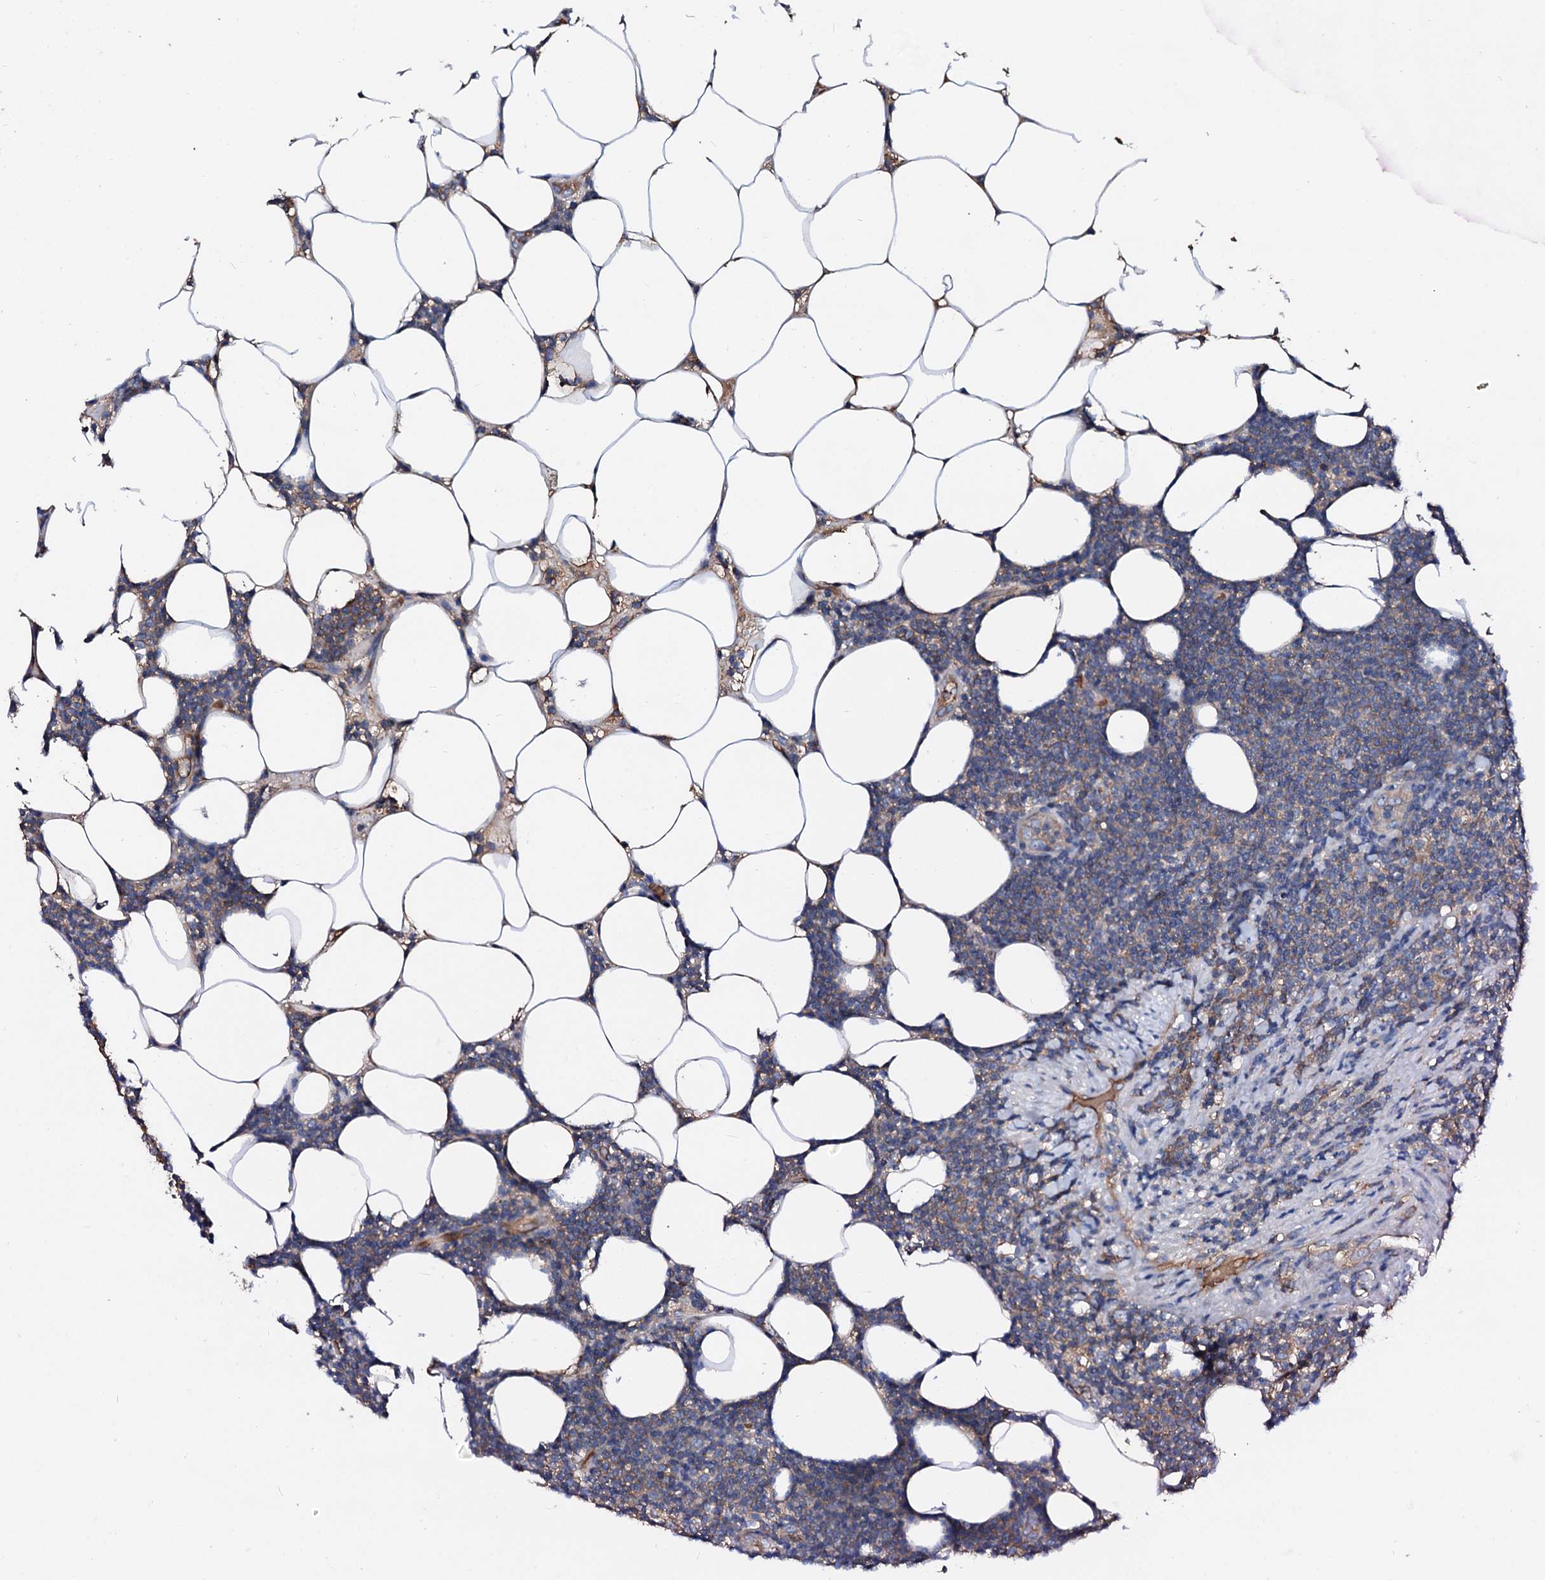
{"staining": {"intensity": "weak", "quantity": "25%-75%", "location": "cytoplasmic/membranous"}, "tissue": "lymphoma", "cell_type": "Tumor cells", "image_type": "cancer", "snomed": [{"axis": "morphology", "description": "Malignant lymphoma, non-Hodgkin's type, Low grade"}, {"axis": "topography", "description": "Lymph node"}], "caption": "IHC histopathology image of neoplastic tissue: lymphoma stained using IHC exhibits low levels of weak protein expression localized specifically in the cytoplasmic/membranous of tumor cells, appearing as a cytoplasmic/membranous brown color.", "gene": "CSKMT", "patient": {"sex": "male", "age": 66}}